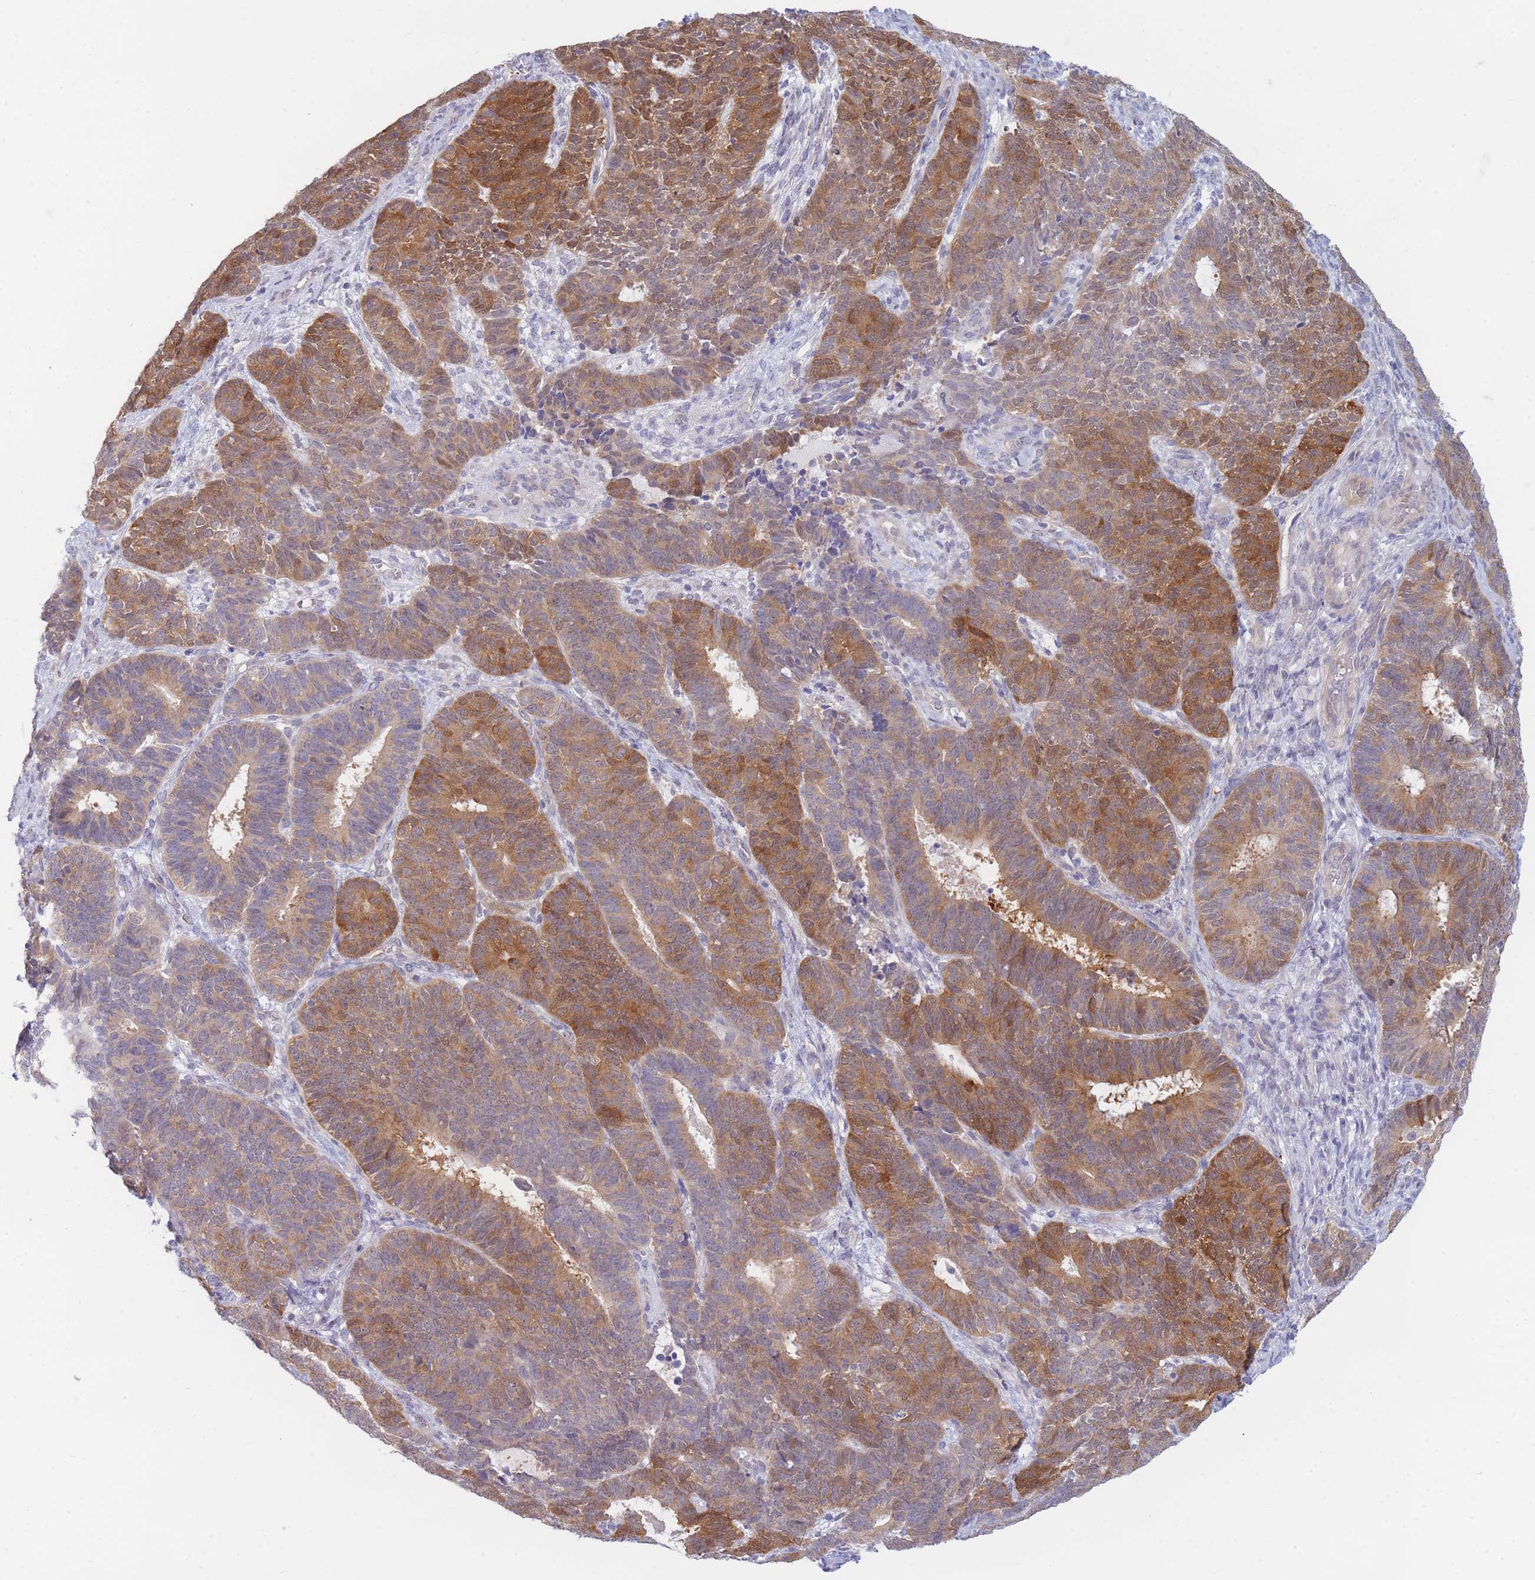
{"staining": {"intensity": "moderate", "quantity": "25%-75%", "location": "cytoplasmic/membranous"}, "tissue": "endometrial cancer", "cell_type": "Tumor cells", "image_type": "cancer", "snomed": [{"axis": "morphology", "description": "Adenocarcinoma, NOS"}, {"axis": "topography", "description": "Endometrium"}], "caption": "This image exhibits immunohistochemistry (IHC) staining of adenocarcinoma (endometrial), with medium moderate cytoplasmic/membranous staining in about 25%-75% of tumor cells.", "gene": "SUGT1", "patient": {"sex": "female", "age": 70}}